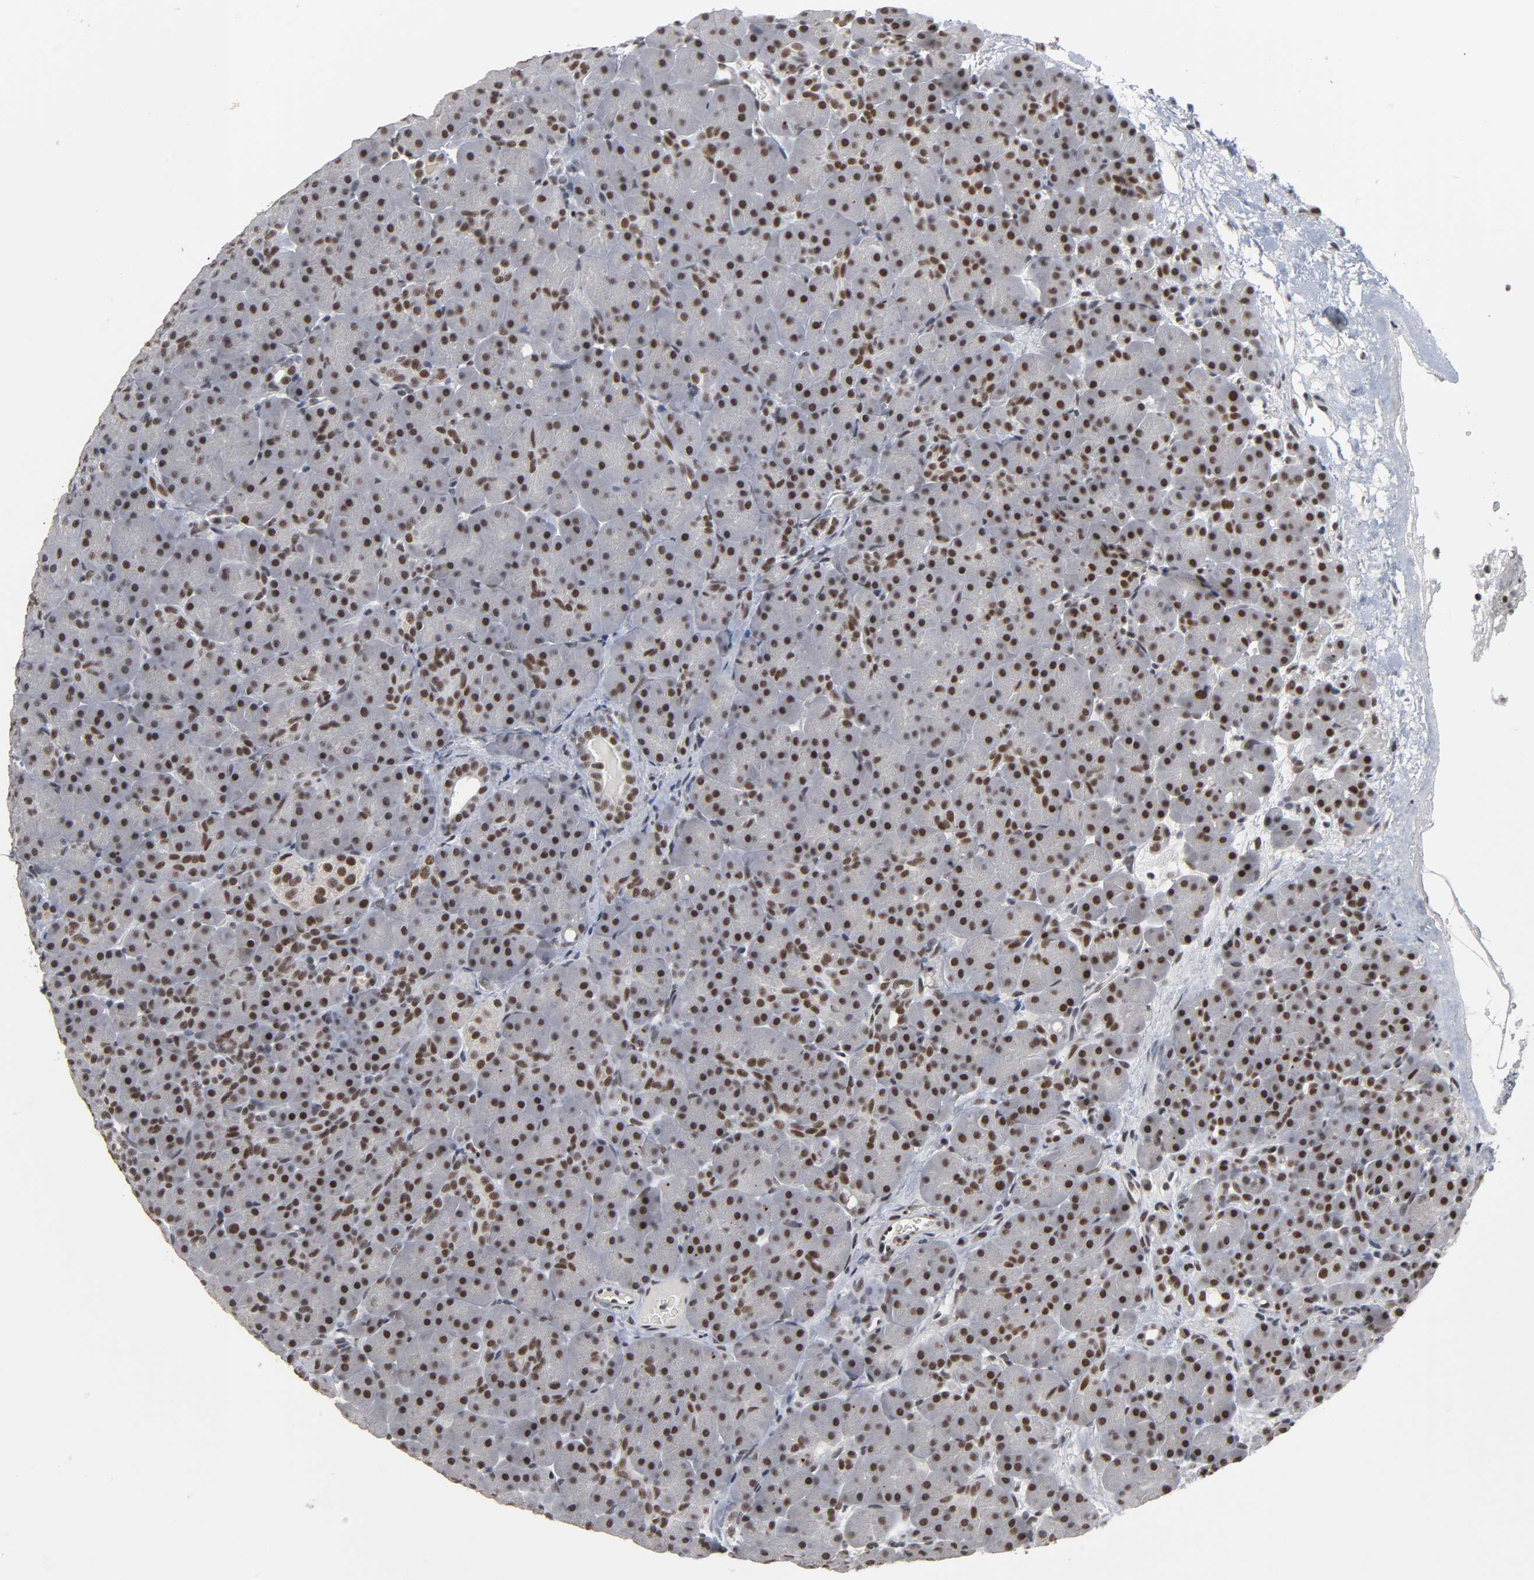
{"staining": {"intensity": "strong", "quantity": ">75%", "location": "nuclear"}, "tissue": "pancreas", "cell_type": "Exocrine glandular cells", "image_type": "normal", "snomed": [{"axis": "morphology", "description": "Normal tissue, NOS"}, {"axis": "topography", "description": "Pancreas"}], "caption": "Pancreas was stained to show a protein in brown. There is high levels of strong nuclear expression in approximately >75% of exocrine glandular cells. (Brightfield microscopy of DAB IHC at high magnification).", "gene": "TRIM33", "patient": {"sex": "male", "age": 66}}